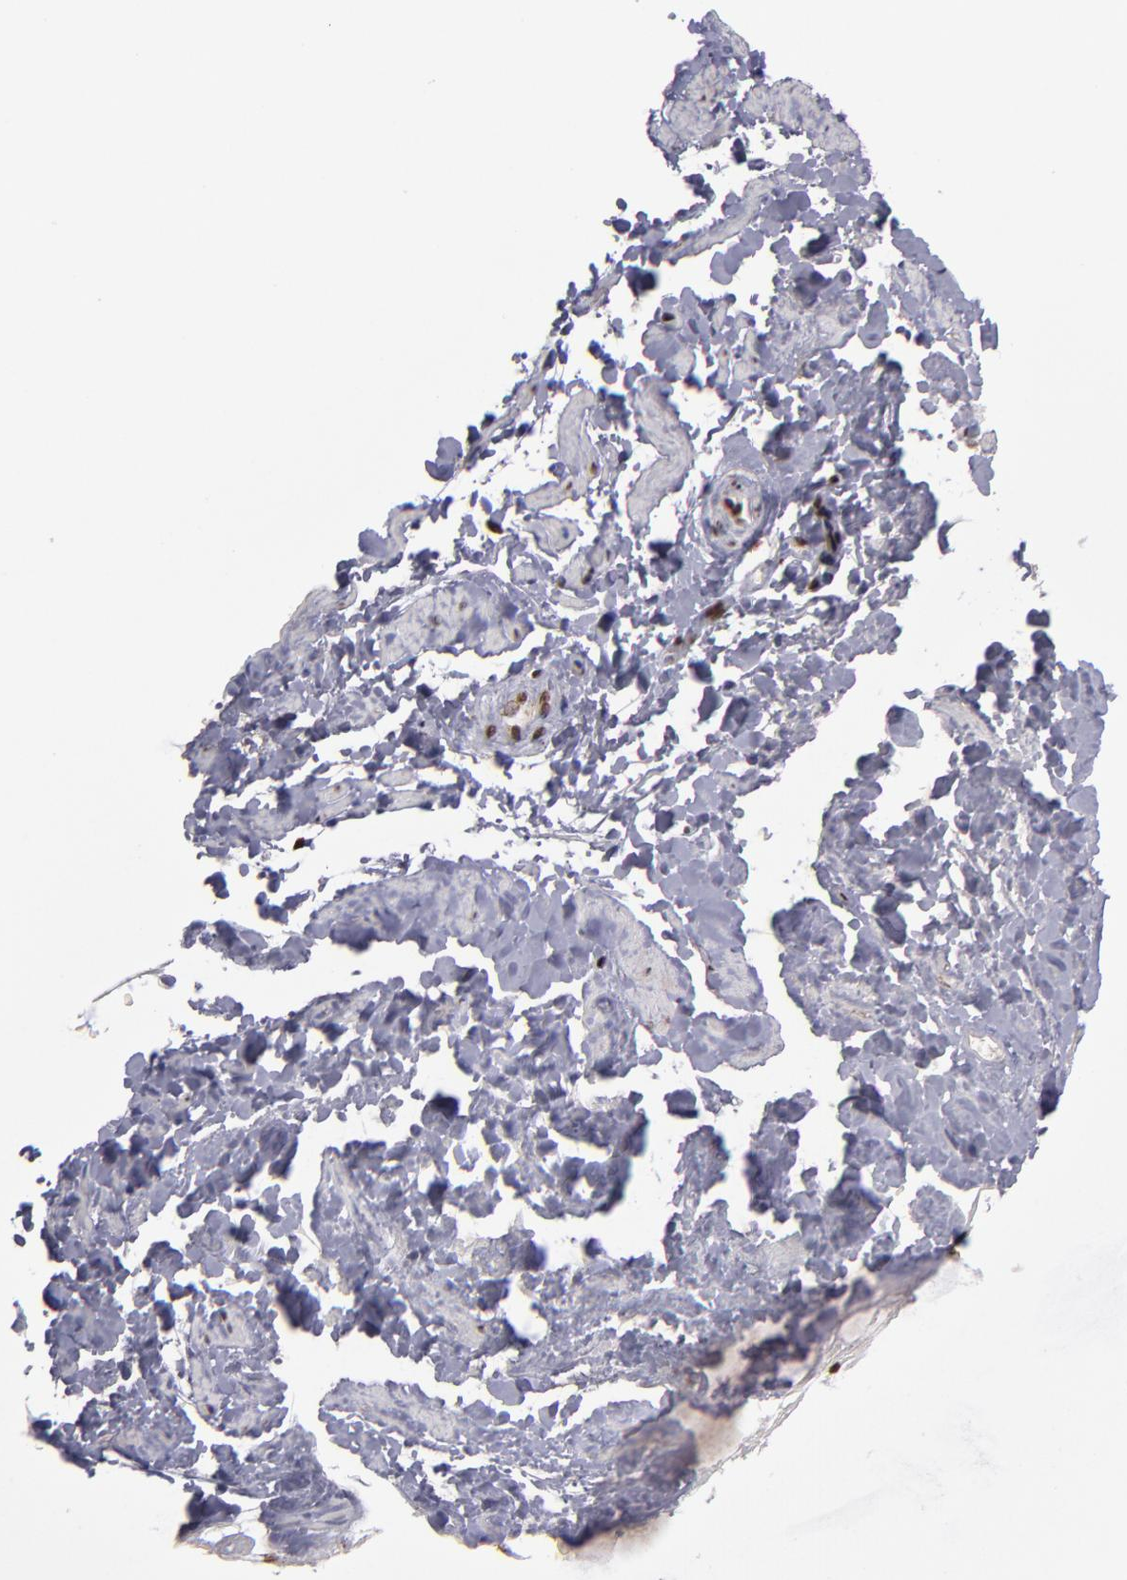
{"staining": {"intensity": "weak", "quantity": "25%-75%", "location": "nuclear"}, "tissue": "vagina", "cell_type": "Squamous epithelial cells", "image_type": "normal", "snomed": [{"axis": "morphology", "description": "Normal tissue, NOS"}, {"axis": "topography", "description": "Vagina"}], "caption": "Immunohistochemistry image of unremarkable vagina: vagina stained using IHC exhibits low levels of weak protein expression localized specifically in the nuclear of squamous epithelial cells, appearing as a nuclear brown color.", "gene": "CSDC2", "patient": {"sex": "female", "age": 55}}